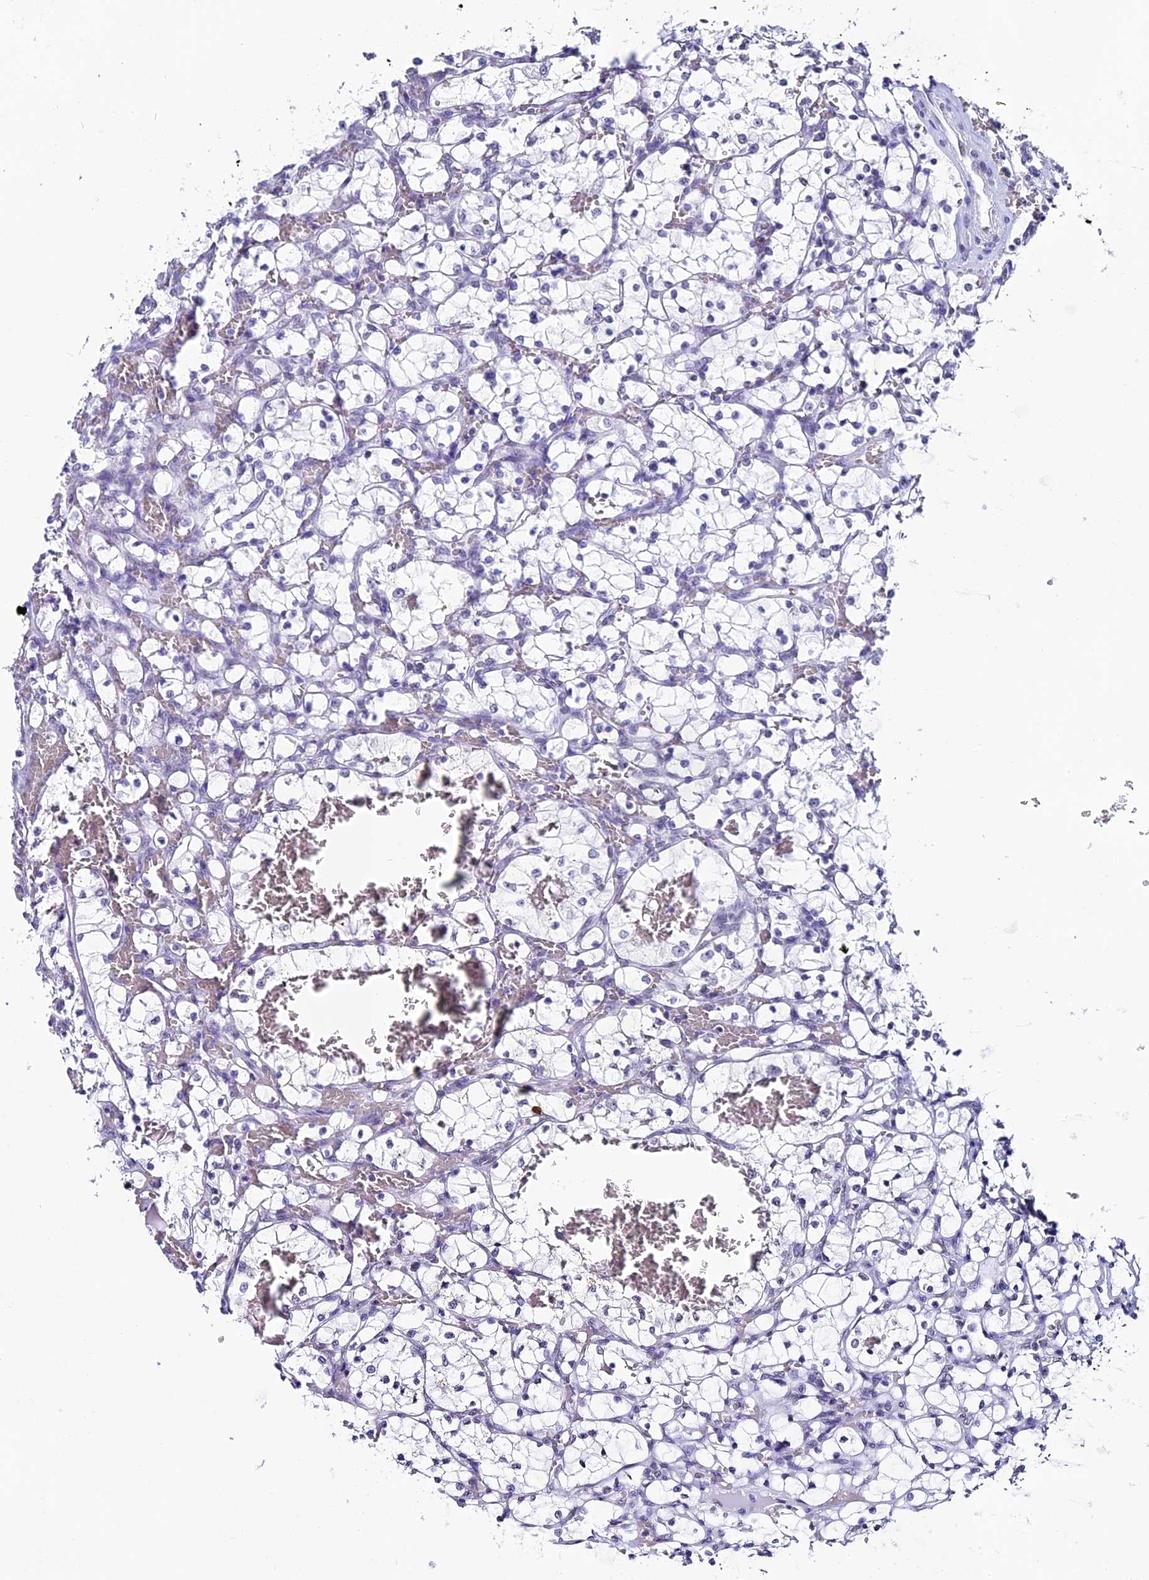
{"staining": {"intensity": "negative", "quantity": "none", "location": "none"}, "tissue": "renal cancer", "cell_type": "Tumor cells", "image_type": "cancer", "snomed": [{"axis": "morphology", "description": "Adenocarcinoma, NOS"}, {"axis": "topography", "description": "Kidney"}], "caption": "Photomicrograph shows no protein staining in tumor cells of renal cancer tissue.", "gene": "CD2BP2", "patient": {"sex": "female", "age": 69}}